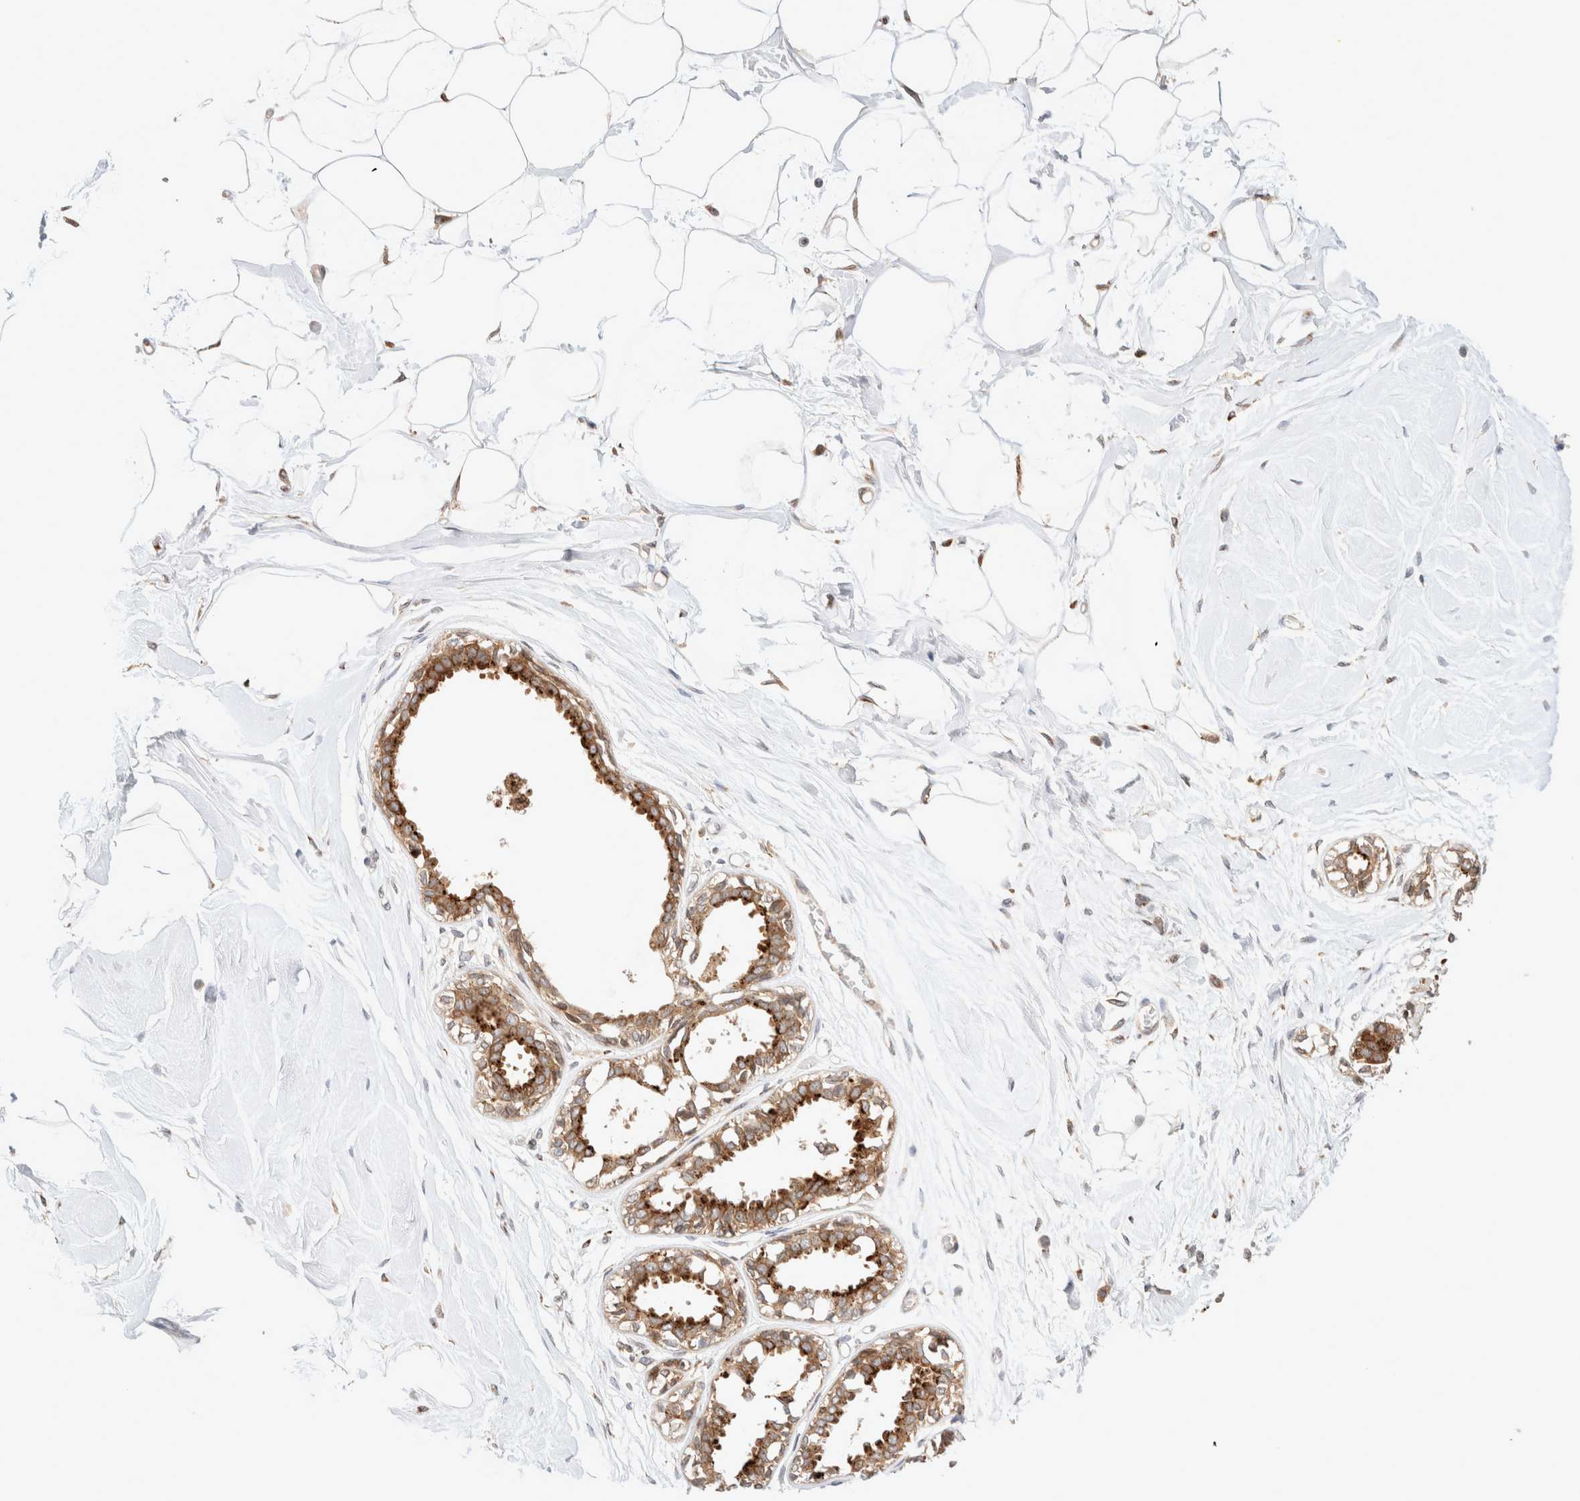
{"staining": {"intensity": "moderate", "quantity": ">75%", "location": "cytoplasmic/membranous"}, "tissue": "breast", "cell_type": "Adipocytes", "image_type": "normal", "snomed": [{"axis": "morphology", "description": "Normal tissue, NOS"}, {"axis": "topography", "description": "Breast"}], "caption": "Immunohistochemistry (IHC) photomicrograph of unremarkable breast: breast stained using immunohistochemistry (IHC) exhibits medium levels of moderate protein expression localized specifically in the cytoplasmic/membranous of adipocytes, appearing as a cytoplasmic/membranous brown color.", "gene": "GCN1", "patient": {"sex": "female", "age": 45}}